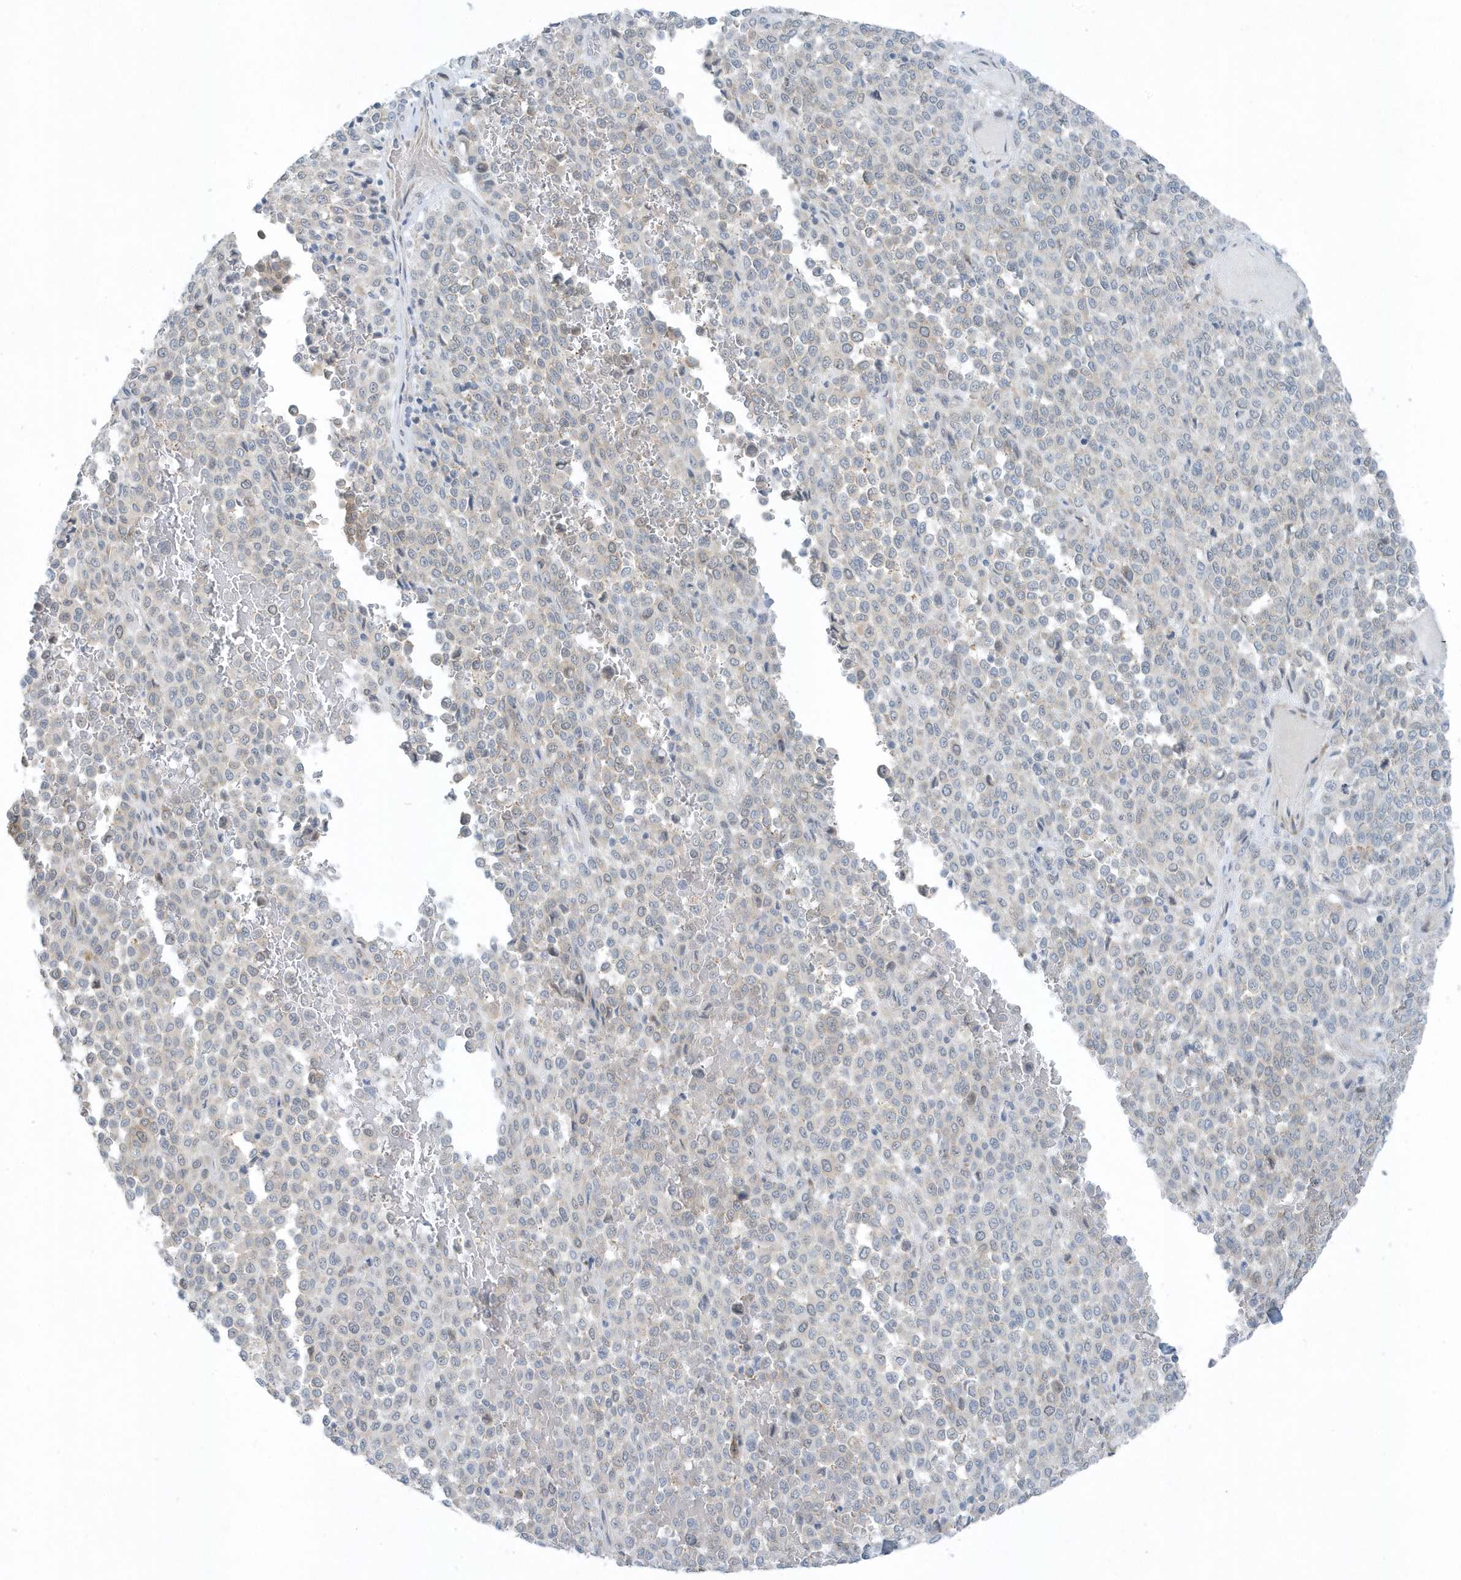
{"staining": {"intensity": "negative", "quantity": "none", "location": "none"}, "tissue": "melanoma", "cell_type": "Tumor cells", "image_type": "cancer", "snomed": [{"axis": "morphology", "description": "Malignant melanoma, Metastatic site"}, {"axis": "topography", "description": "Pancreas"}], "caption": "This is an immunohistochemistry (IHC) image of human malignant melanoma (metastatic site). There is no staining in tumor cells.", "gene": "SCN3A", "patient": {"sex": "female", "age": 30}}